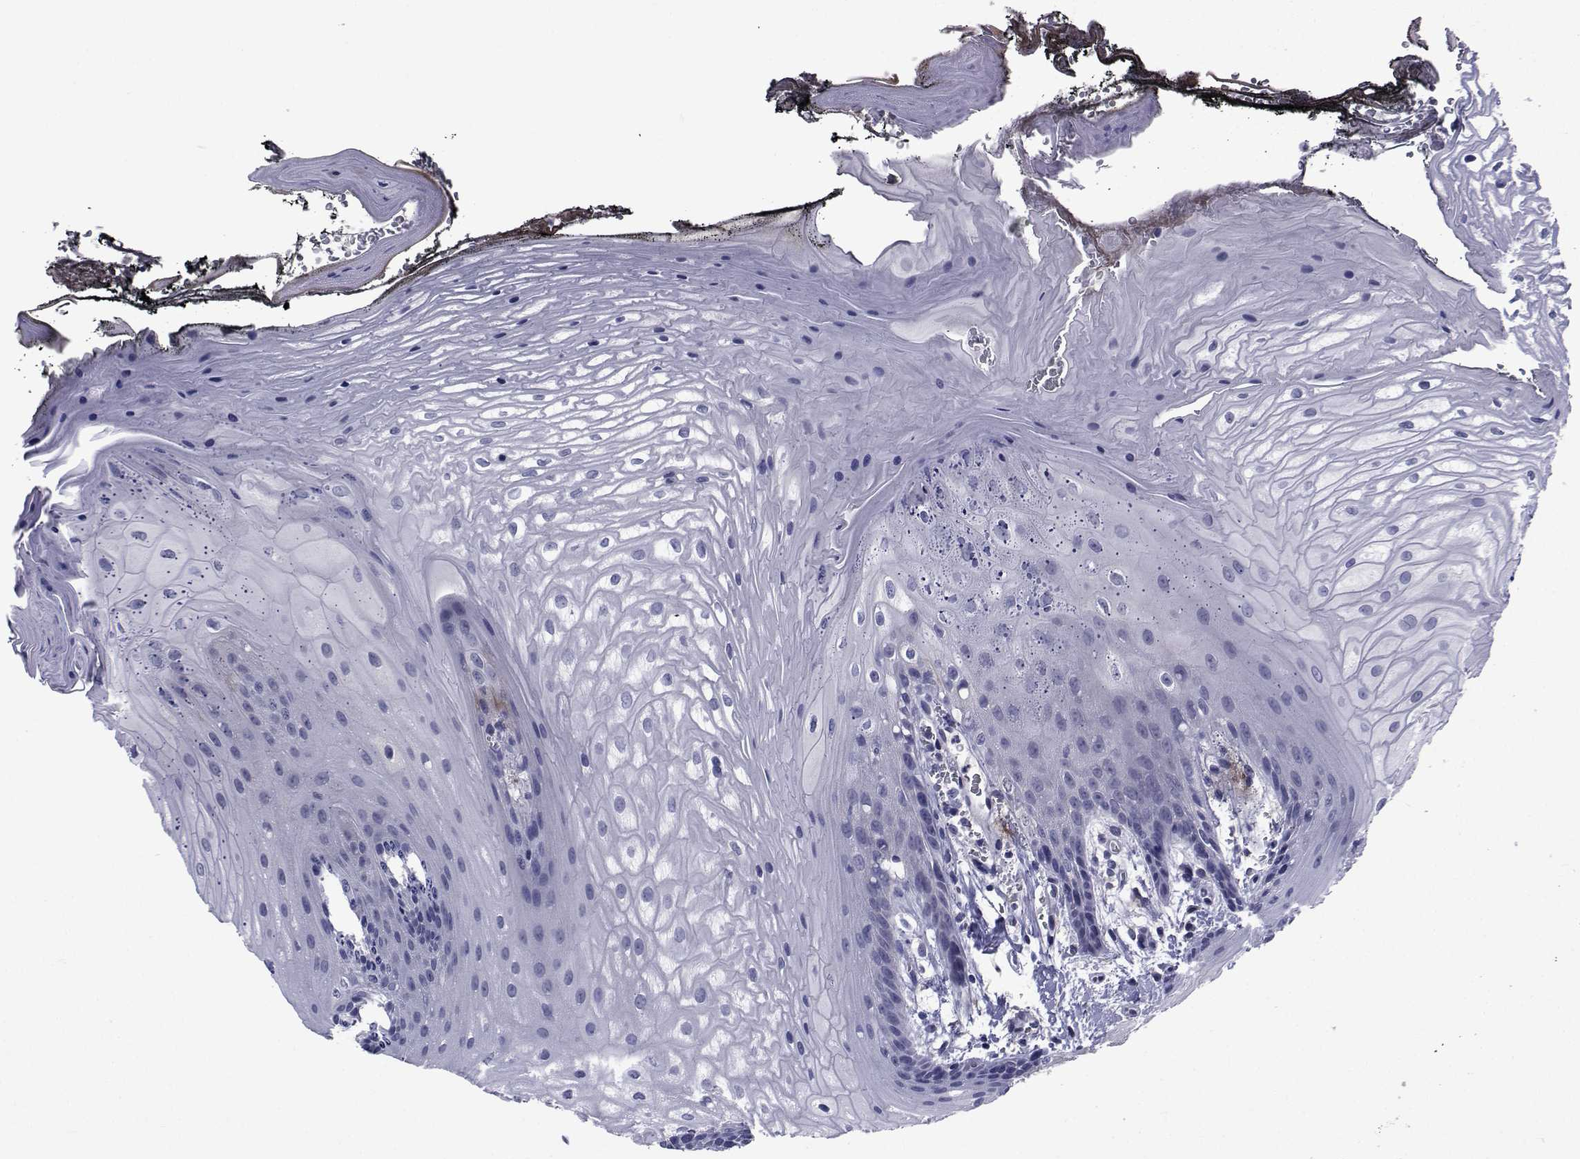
{"staining": {"intensity": "negative", "quantity": "none", "location": "none"}, "tissue": "oral mucosa", "cell_type": "Squamous epithelial cells", "image_type": "normal", "snomed": [{"axis": "morphology", "description": "Normal tissue, NOS"}, {"axis": "morphology", "description": "Squamous cell carcinoma, NOS"}, {"axis": "topography", "description": "Oral tissue"}, {"axis": "topography", "description": "Head-Neck"}], "caption": "DAB immunohistochemical staining of benign human oral mucosa reveals no significant expression in squamous epithelial cells.", "gene": "SEMA5B", "patient": {"sex": "male", "age": 65}}